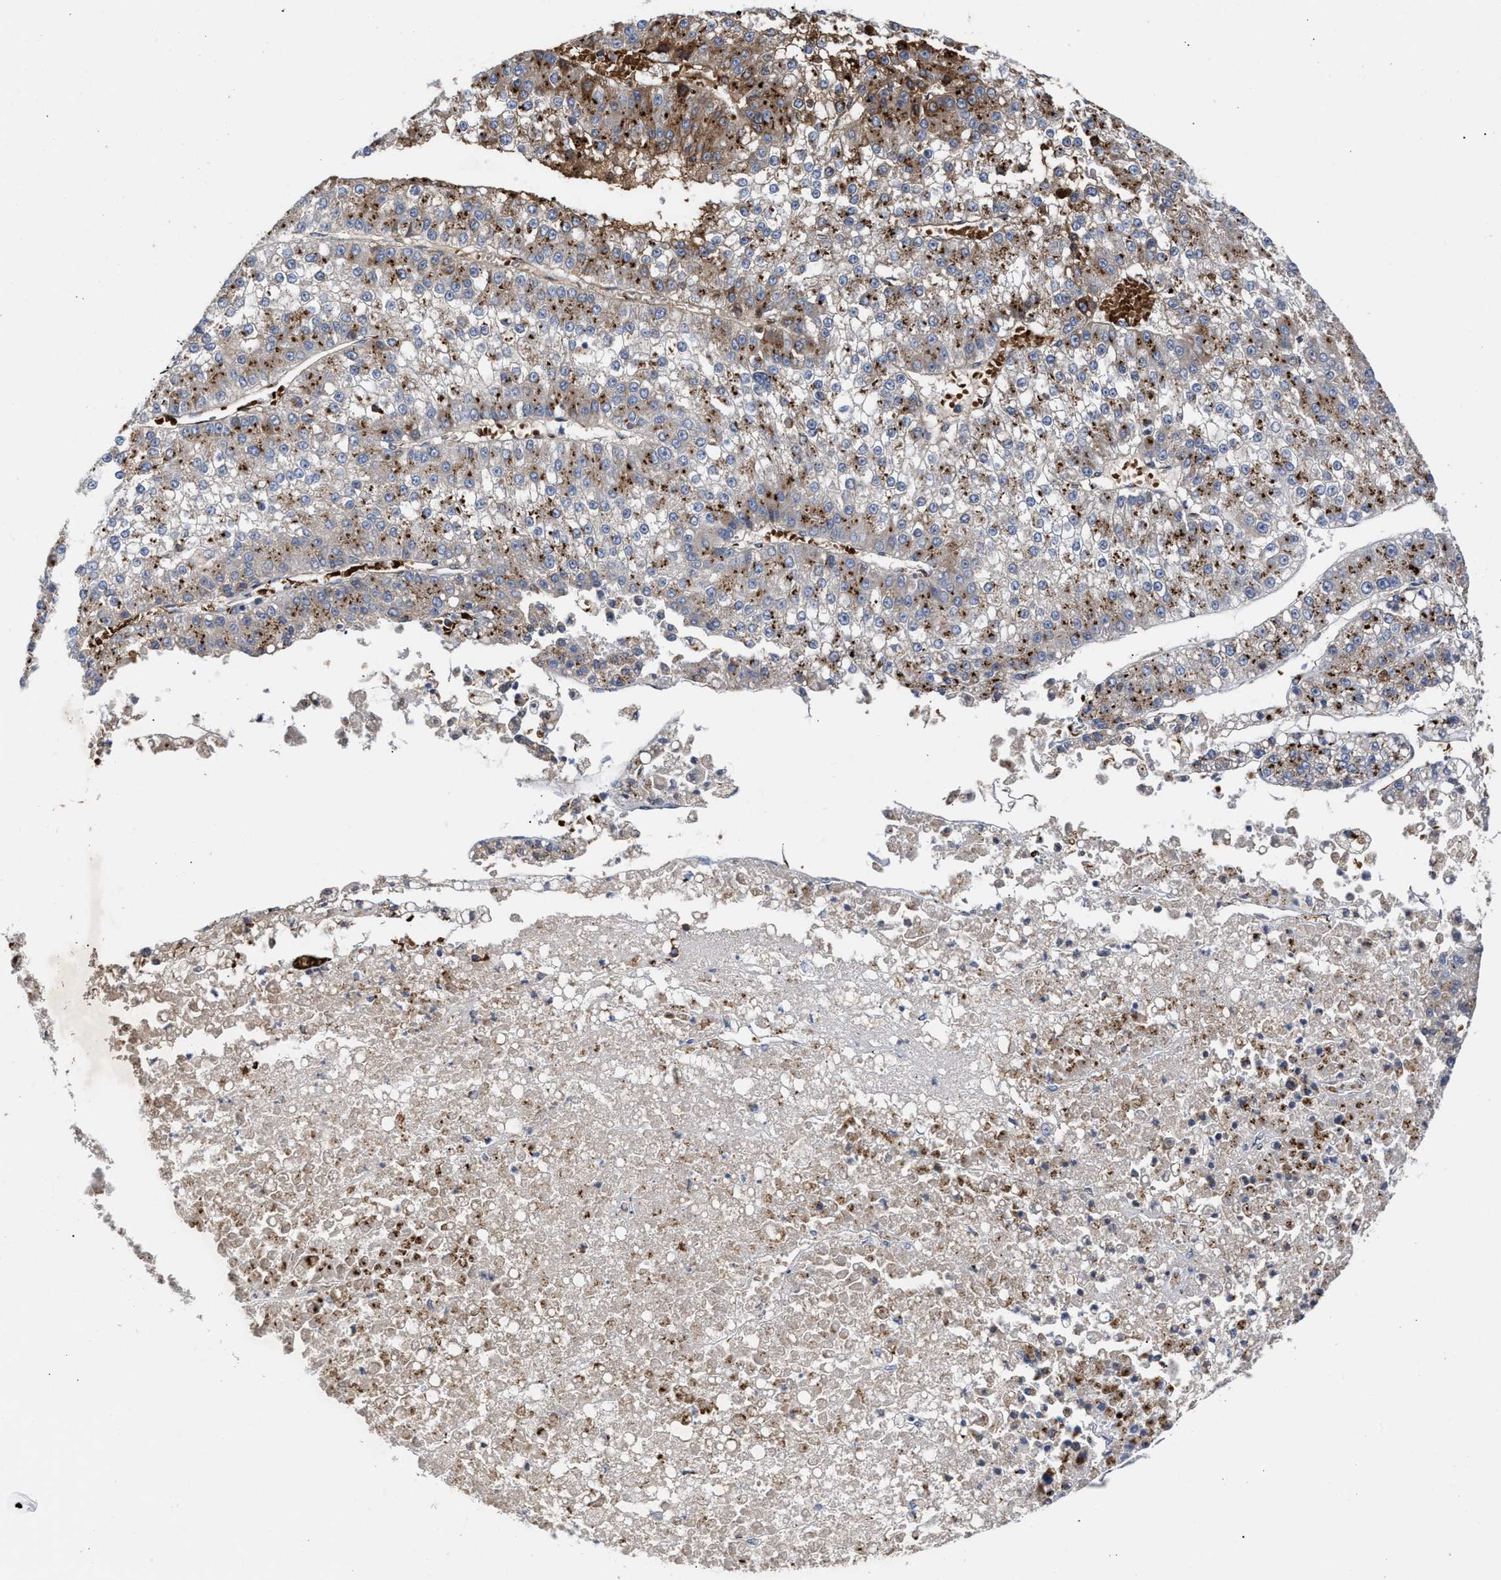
{"staining": {"intensity": "strong", "quantity": ">75%", "location": "cytoplasmic/membranous"}, "tissue": "liver cancer", "cell_type": "Tumor cells", "image_type": "cancer", "snomed": [{"axis": "morphology", "description": "Carcinoma, Hepatocellular, NOS"}, {"axis": "topography", "description": "Liver"}], "caption": "Liver cancer stained for a protein (brown) demonstrates strong cytoplasmic/membranous positive expression in approximately >75% of tumor cells.", "gene": "CCL2", "patient": {"sex": "female", "age": 73}}